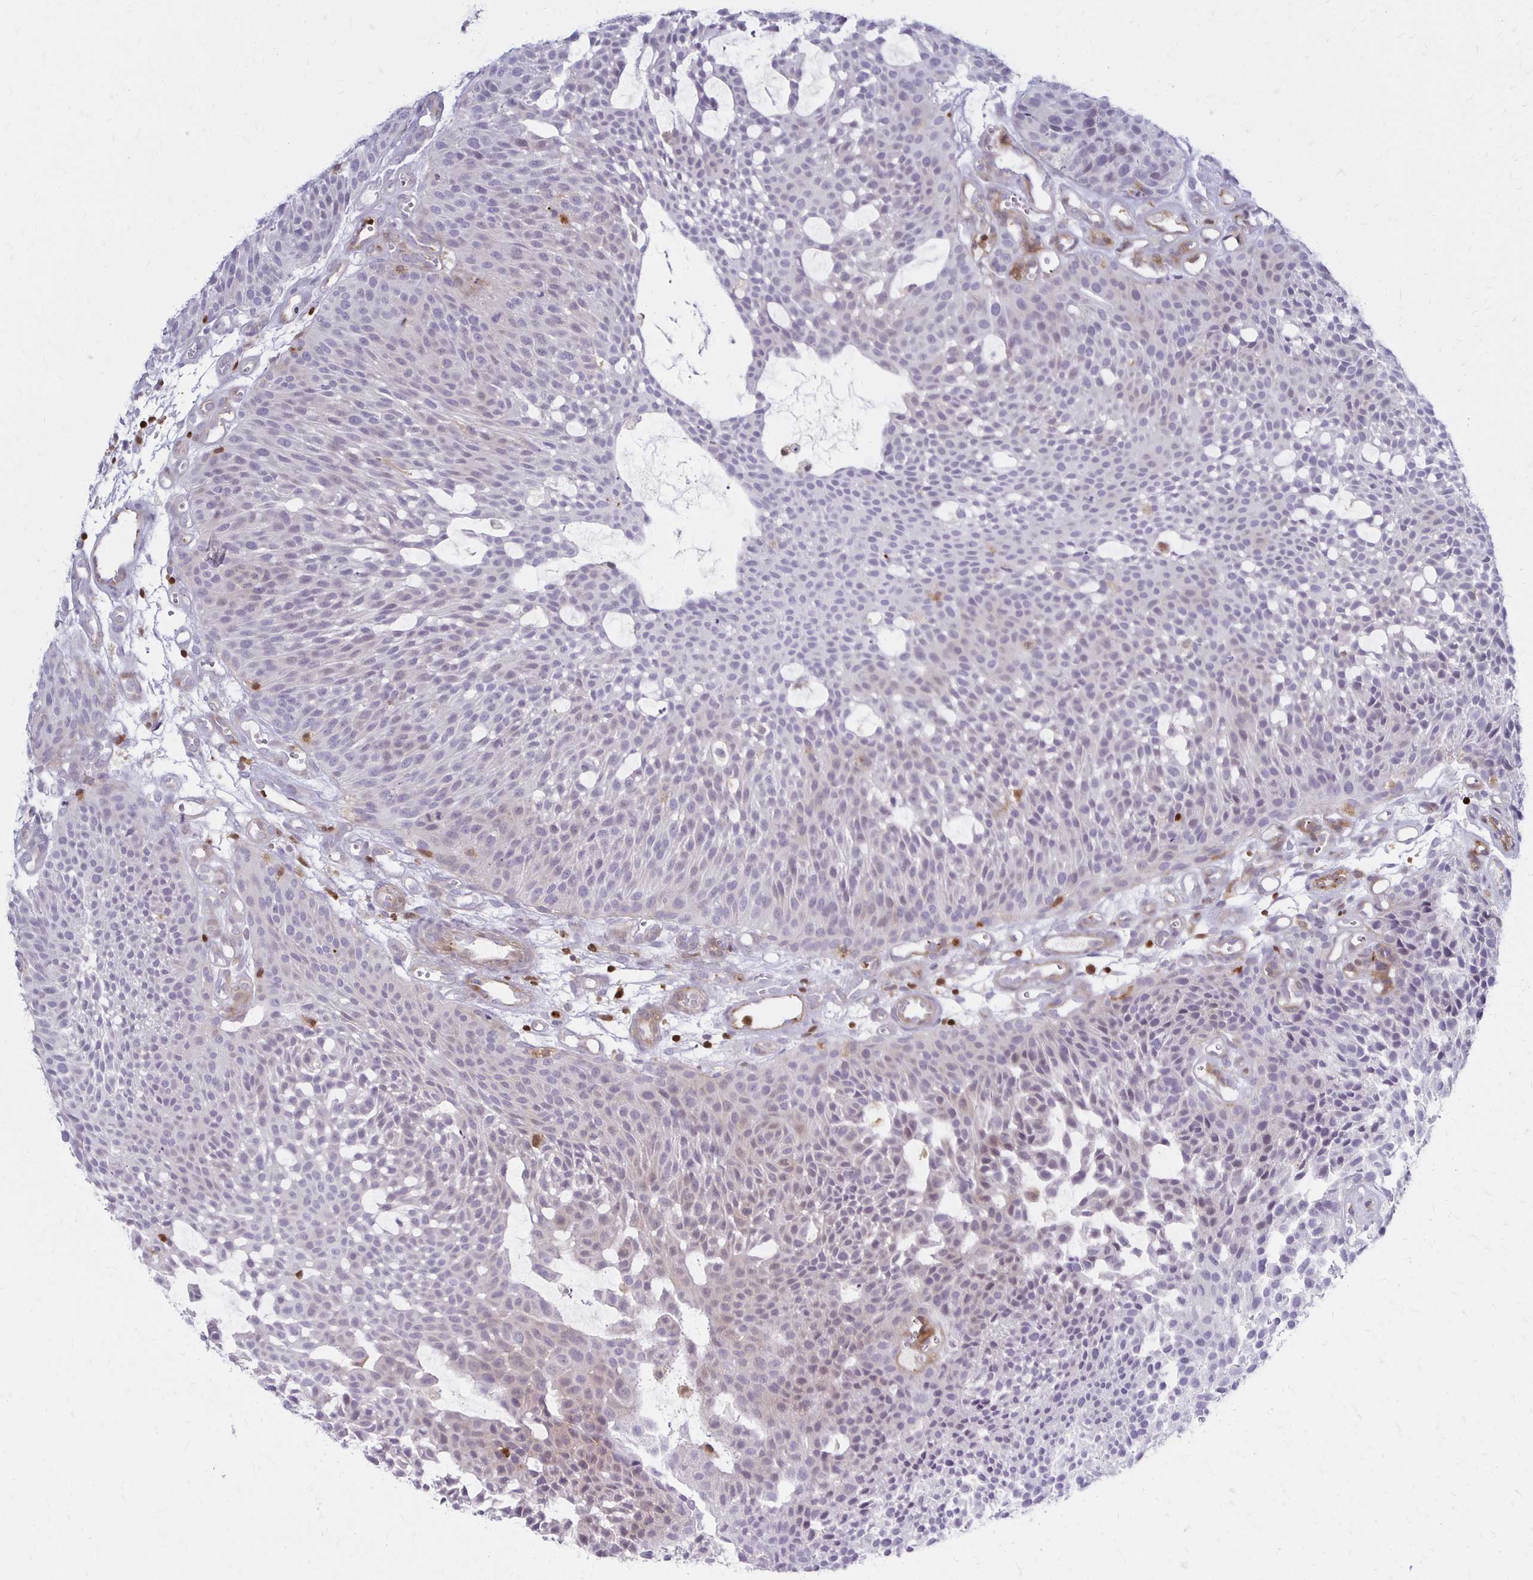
{"staining": {"intensity": "negative", "quantity": "none", "location": "none"}, "tissue": "urothelial cancer", "cell_type": "Tumor cells", "image_type": "cancer", "snomed": [{"axis": "morphology", "description": "Urothelial carcinoma, NOS"}, {"axis": "topography", "description": "Urinary bladder"}], "caption": "Transitional cell carcinoma was stained to show a protein in brown. There is no significant expression in tumor cells.", "gene": "CCL21", "patient": {"sex": "male", "age": 84}}